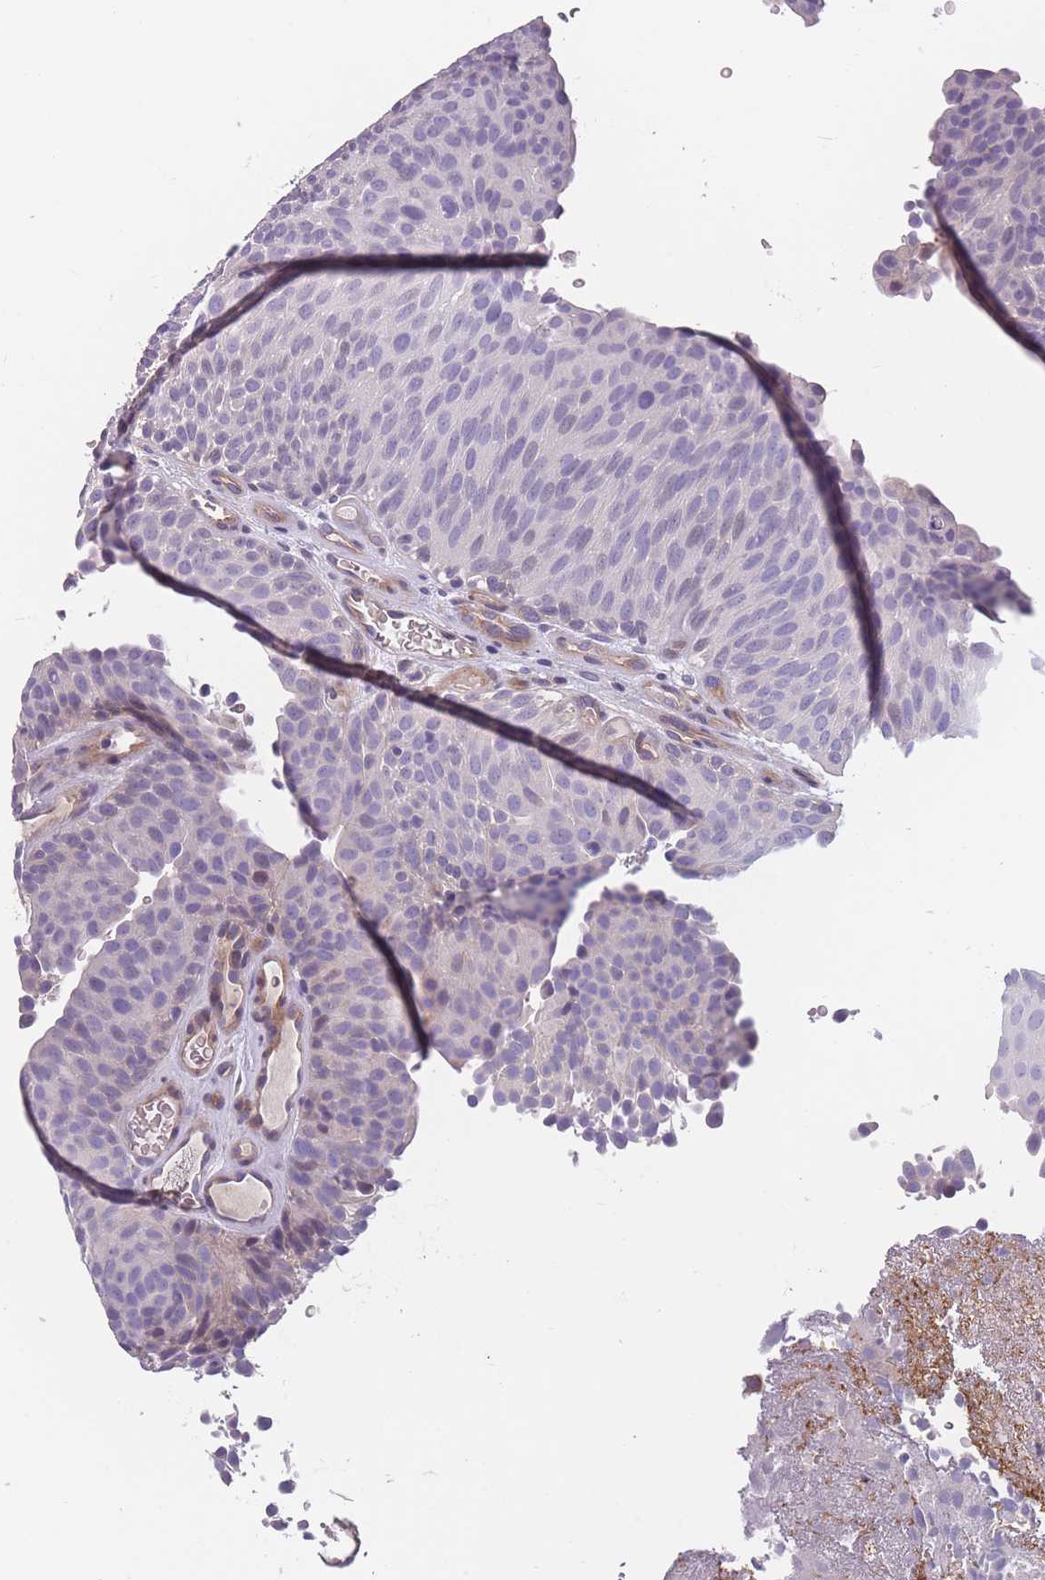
{"staining": {"intensity": "negative", "quantity": "none", "location": "none"}, "tissue": "urothelial cancer", "cell_type": "Tumor cells", "image_type": "cancer", "snomed": [{"axis": "morphology", "description": "Urothelial carcinoma, Low grade"}, {"axis": "topography", "description": "Urinary bladder"}], "caption": "Immunohistochemical staining of human urothelial cancer exhibits no significant positivity in tumor cells.", "gene": "FAM83F", "patient": {"sex": "male", "age": 78}}